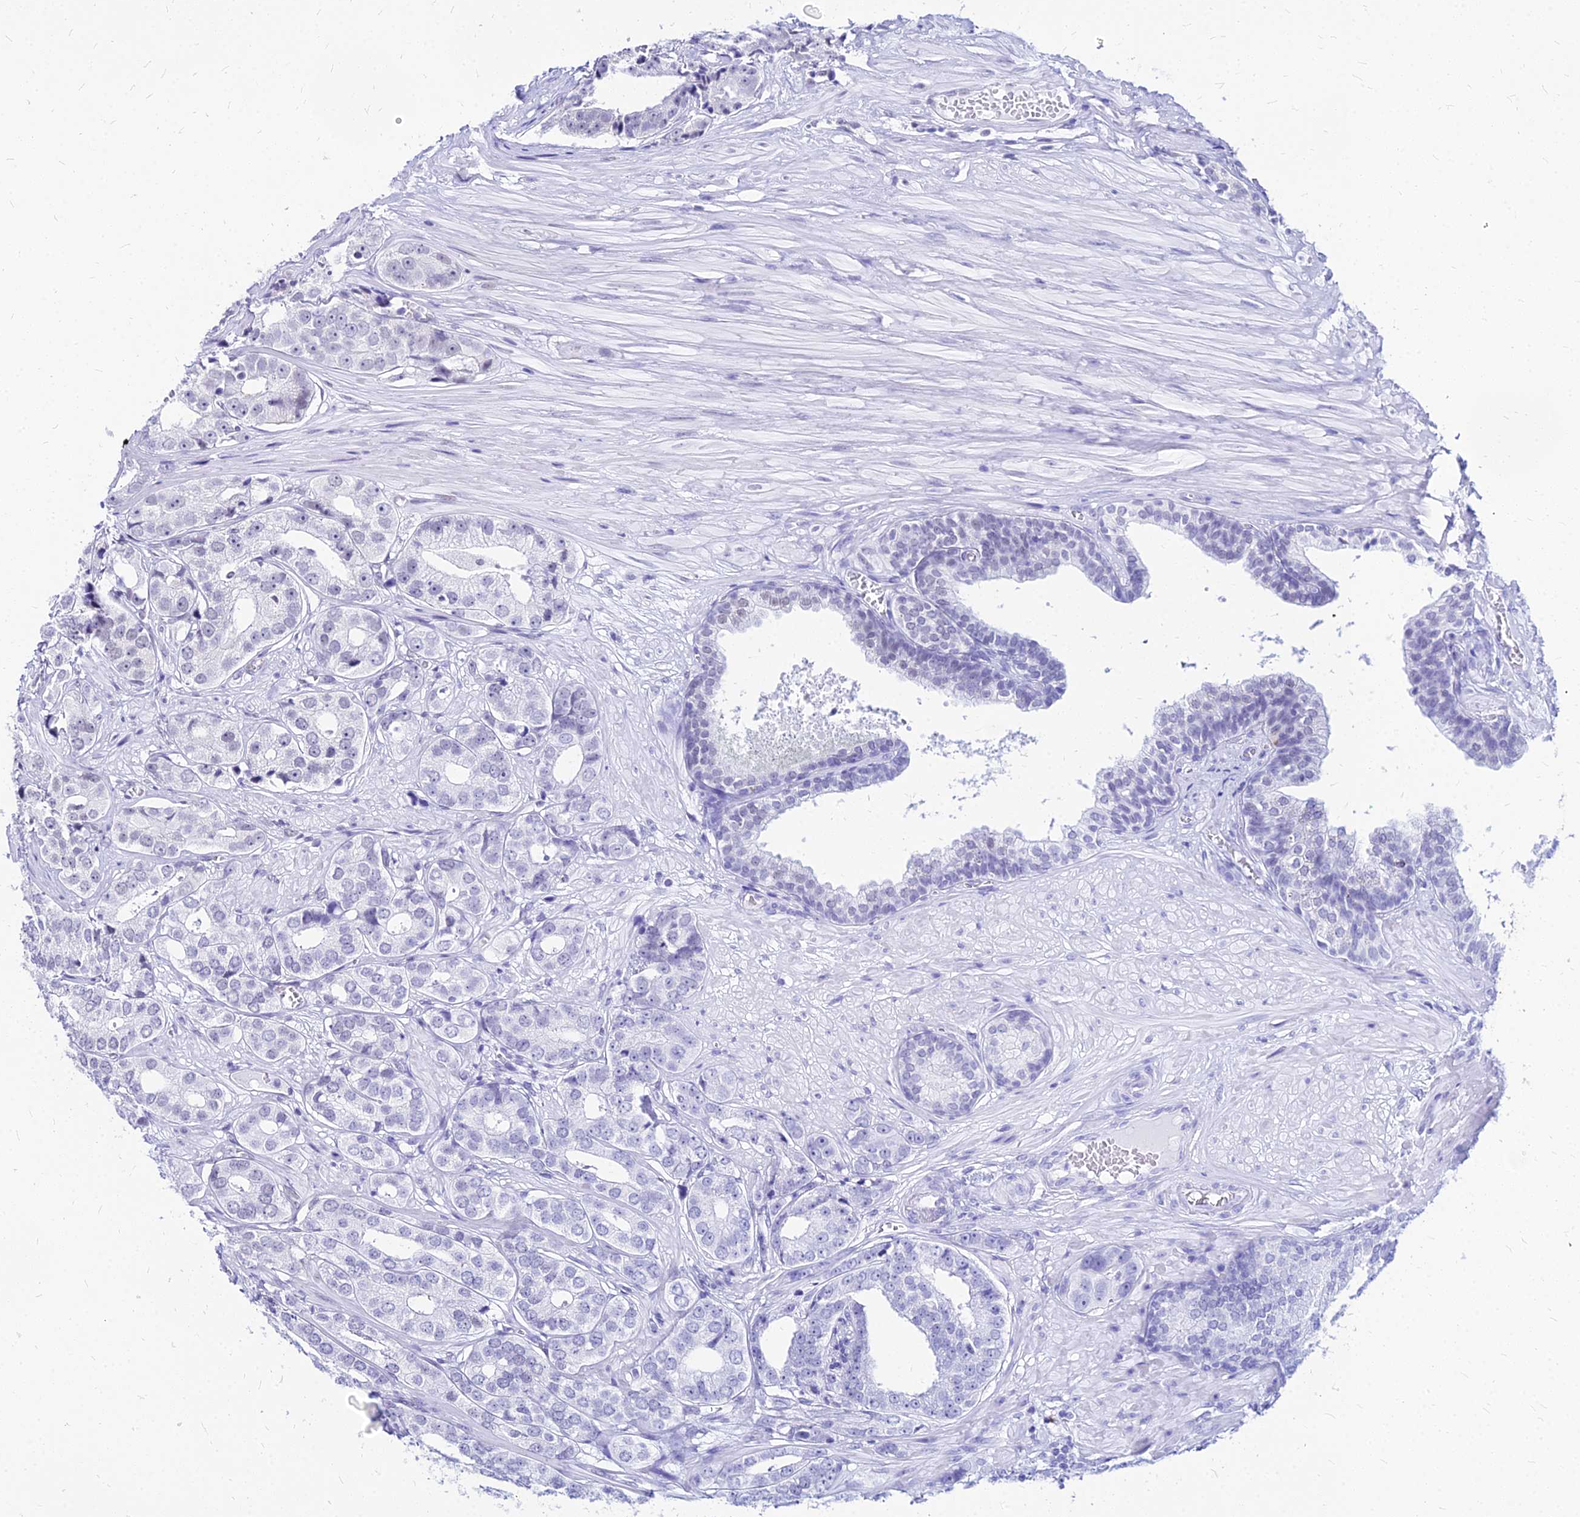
{"staining": {"intensity": "negative", "quantity": "none", "location": "none"}, "tissue": "prostate cancer", "cell_type": "Tumor cells", "image_type": "cancer", "snomed": [{"axis": "morphology", "description": "Adenocarcinoma, High grade"}, {"axis": "topography", "description": "Prostate"}], "caption": "DAB immunohistochemical staining of human high-grade adenocarcinoma (prostate) displays no significant expression in tumor cells.", "gene": "FDX2", "patient": {"sex": "male", "age": 71}}